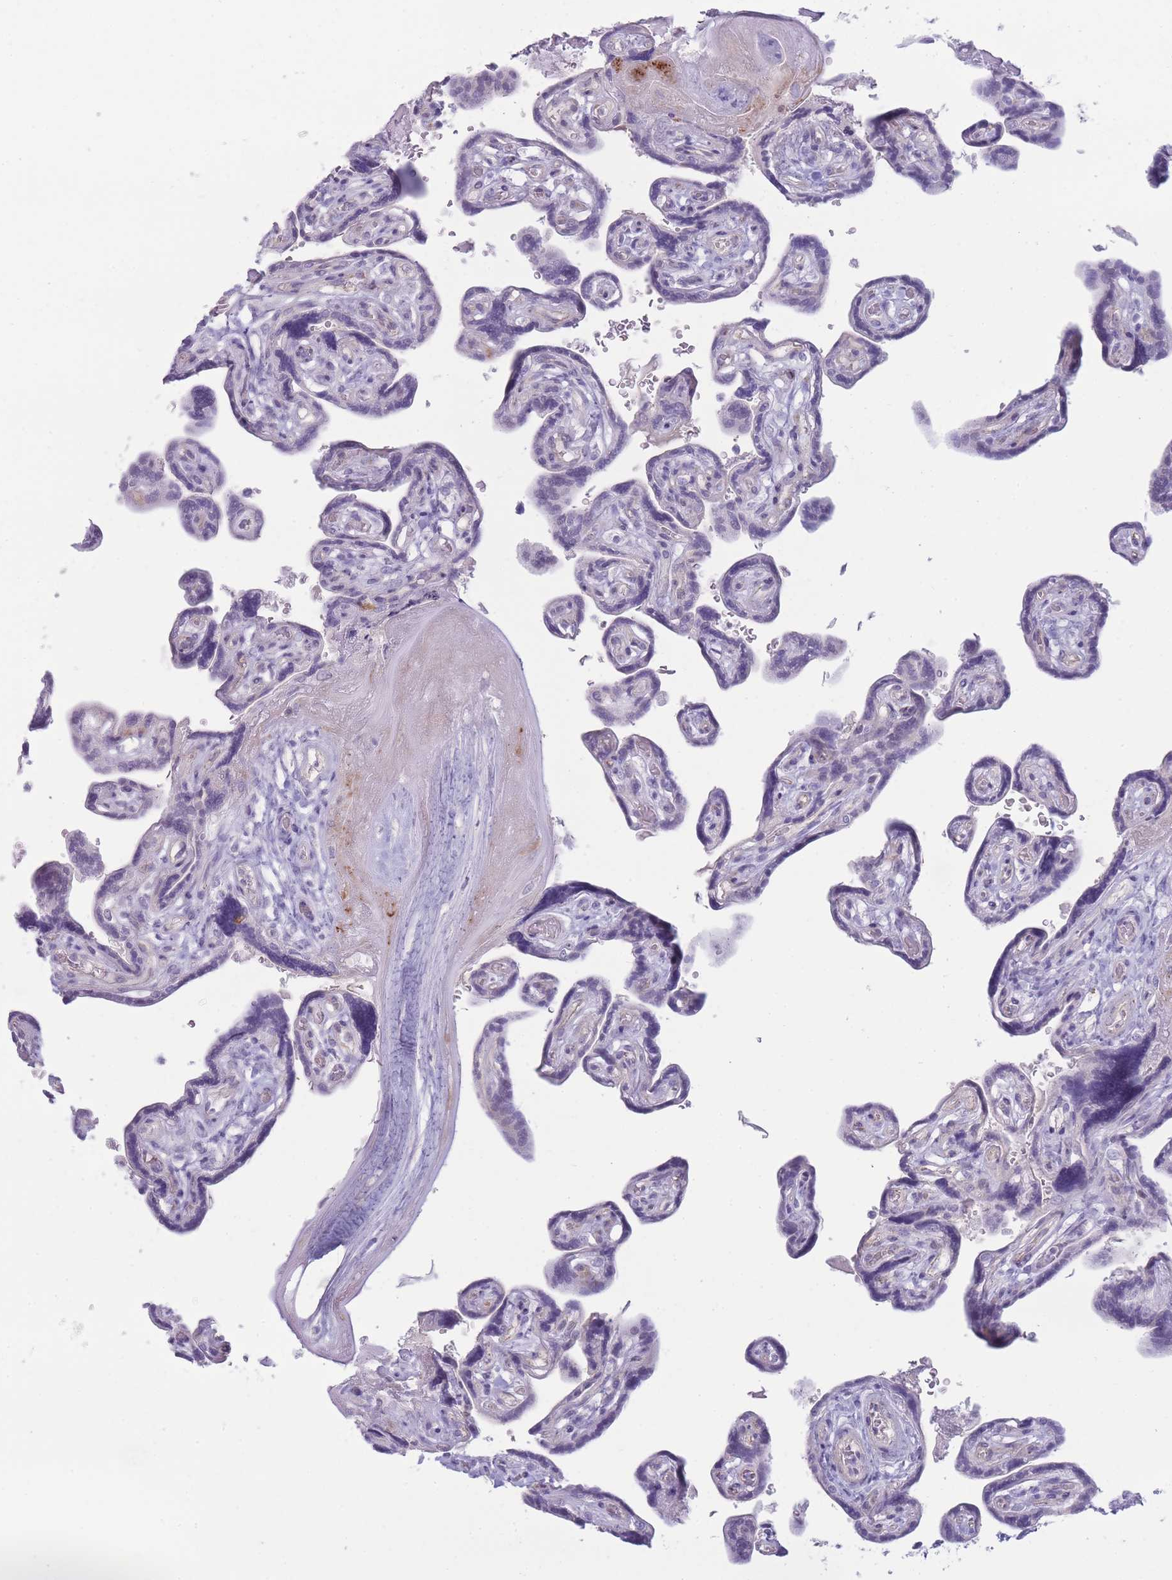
{"staining": {"intensity": "negative", "quantity": "none", "location": "none"}, "tissue": "placenta", "cell_type": "Decidual cells", "image_type": "normal", "snomed": [{"axis": "morphology", "description": "Normal tissue, NOS"}, {"axis": "topography", "description": "Placenta"}], "caption": "Immunohistochemical staining of benign human placenta exhibits no significant positivity in decidual cells. (Stains: DAB immunohistochemistry (IHC) with hematoxylin counter stain, Microscopy: brightfield microscopy at high magnification).", "gene": "UTP14A", "patient": {"sex": "female", "age": 32}}